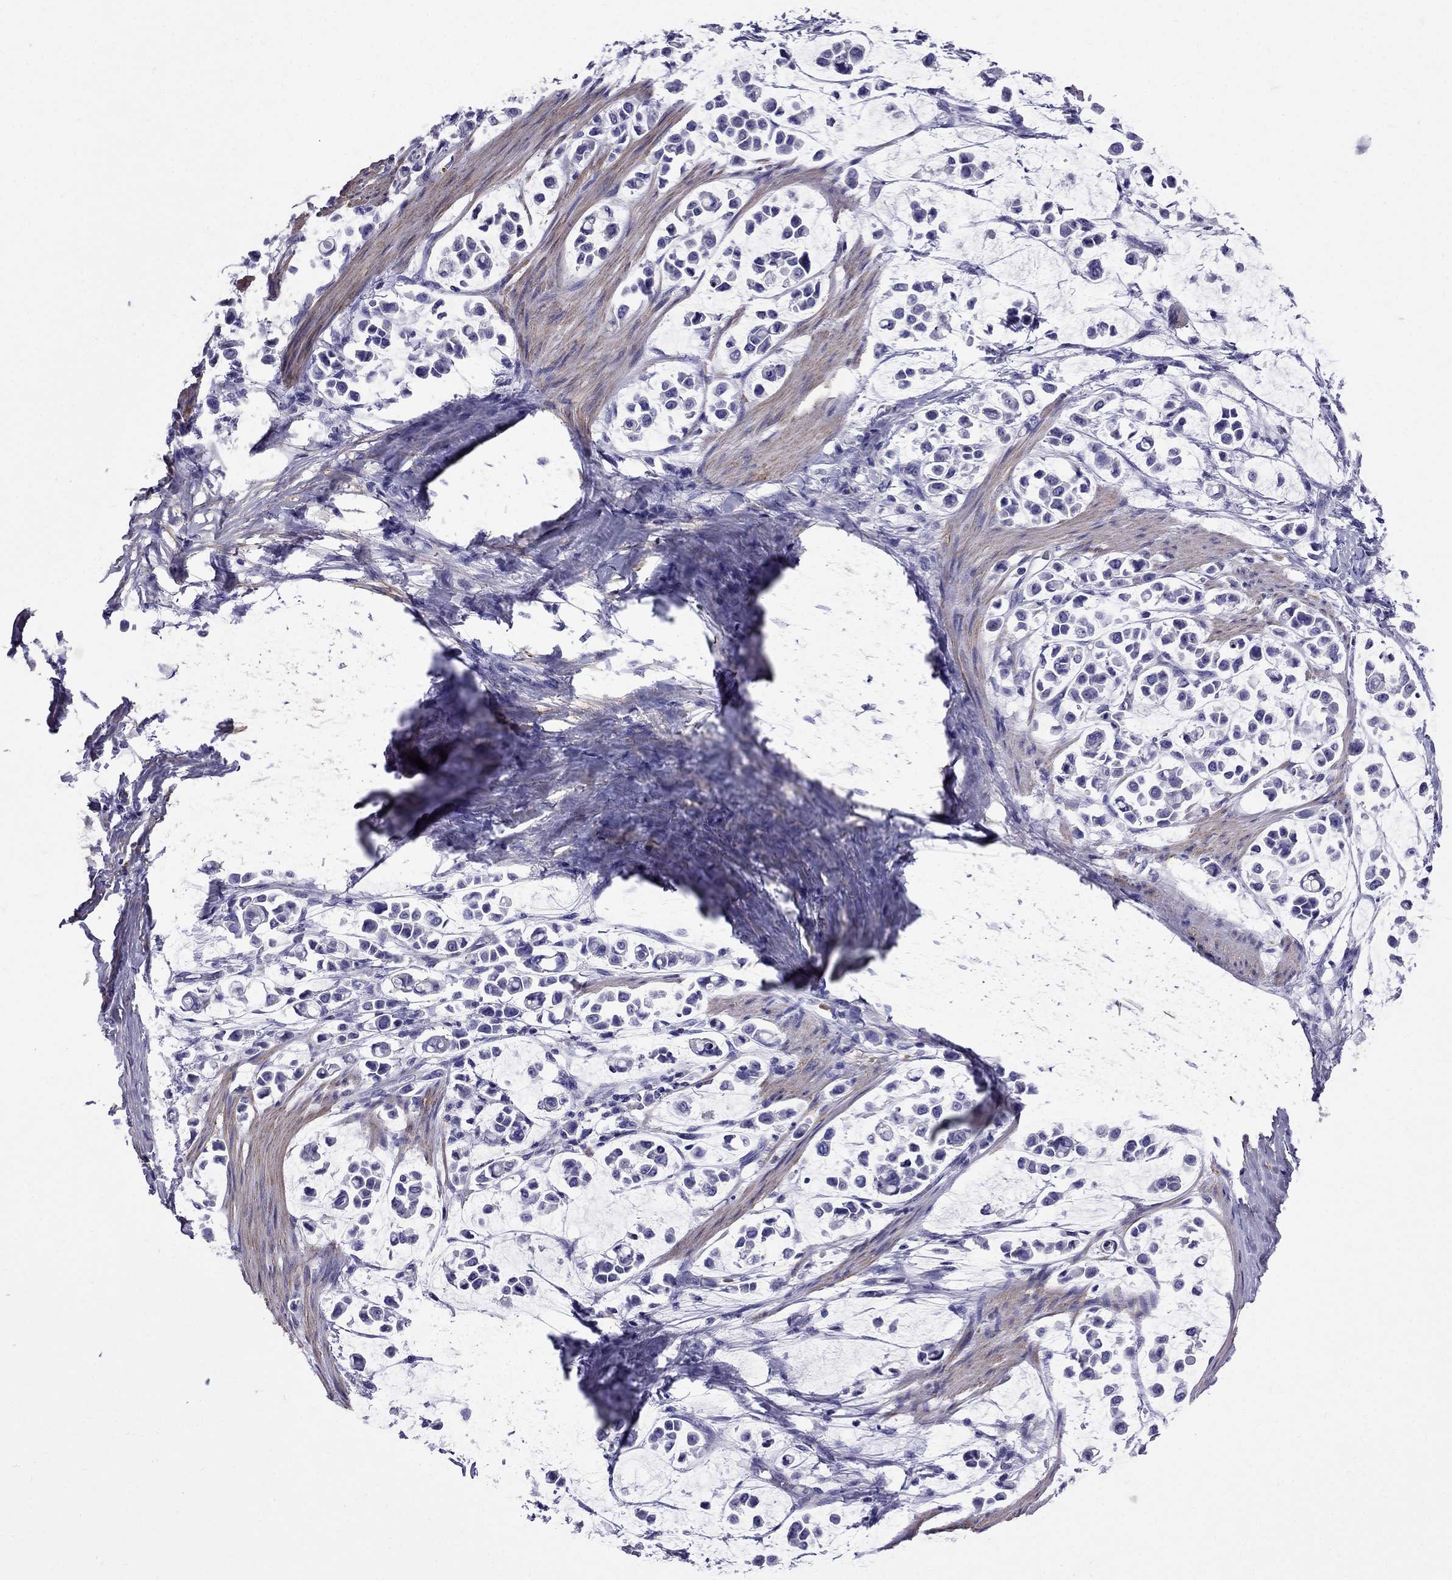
{"staining": {"intensity": "negative", "quantity": "none", "location": "none"}, "tissue": "stomach cancer", "cell_type": "Tumor cells", "image_type": "cancer", "snomed": [{"axis": "morphology", "description": "Adenocarcinoma, NOS"}, {"axis": "topography", "description": "Stomach"}], "caption": "Image shows no protein positivity in tumor cells of stomach adenocarcinoma tissue.", "gene": "GPR50", "patient": {"sex": "male", "age": 82}}